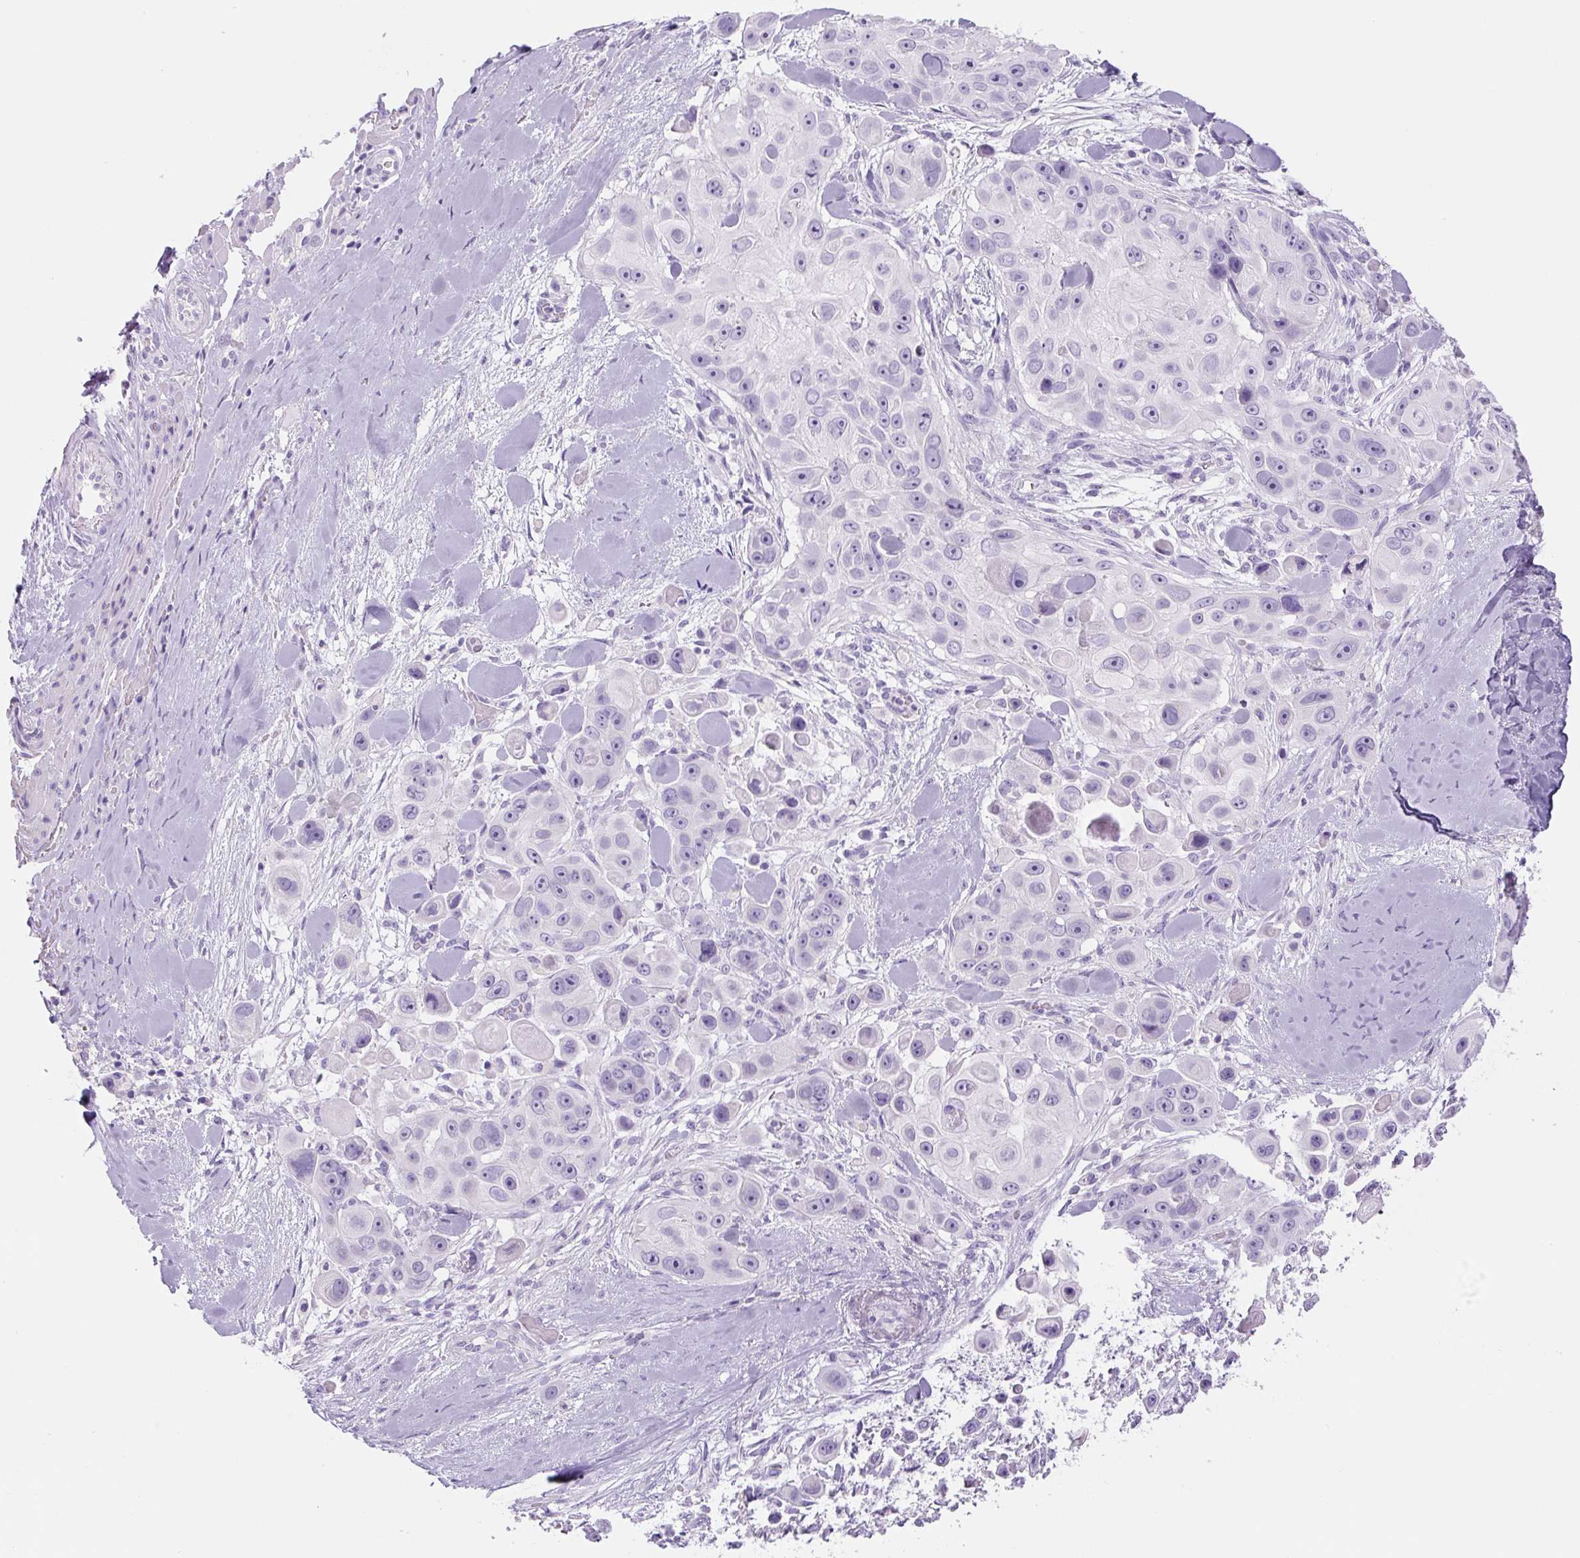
{"staining": {"intensity": "negative", "quantity": "none", "location": "none"}, "tissue": "skin cancer", "cell_type": "Tumor cells", "image_type": "cancer", "snomed": [{"axis": "morphology", "description": "Squamous cell carcinoma, NOS"}, {"axis": "topography", "description": "Skin"}], "caption": "This micrograph is of skin cancer stained with immunohistochemistry (IHC) to label a protein in brown with the nuclei are counter-stained blue. There is no positivity in tumor cells.", "gene": "YIF1B", "patient": {"sex": "male", "age": 67}}